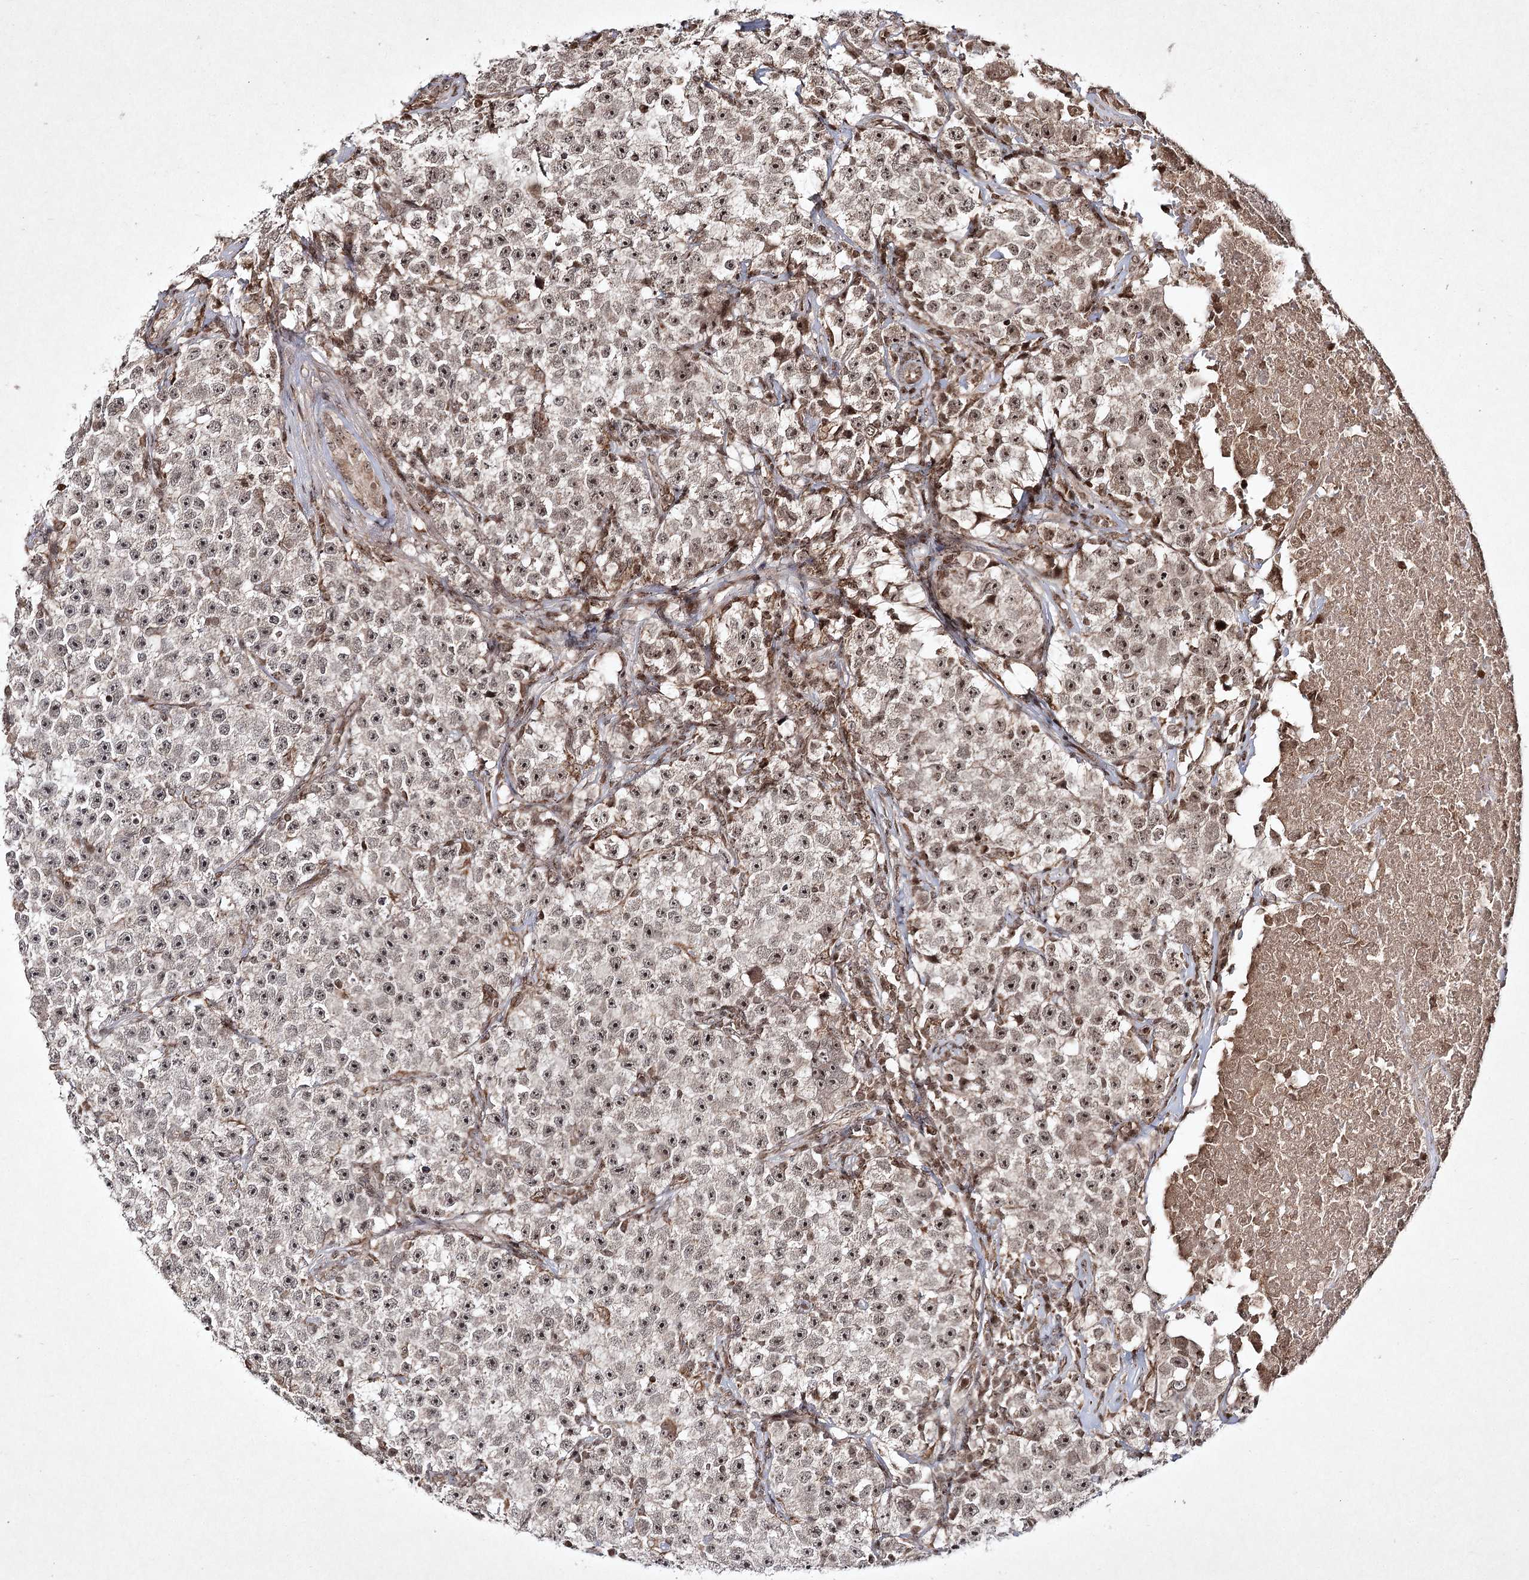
{"staining": {"intensity": "weak", "quantity": ">75%", "location": "nuclear"}, "tissue": "testis cancer", "cell_type": "Tumor cells", "image_type": "cancer", "snomed": [{"axis": "morphology", "description": "Seminoma, NOS"}, {"axis": "topography", "description": "Testis"}], "caption": "This is an image of IHC staining of testis cancer (seminoma), which shows weak positivity in the nuclear of tumor cells.", "gene": "CARM1", "patient": {"sex": "male", "age": 22}}